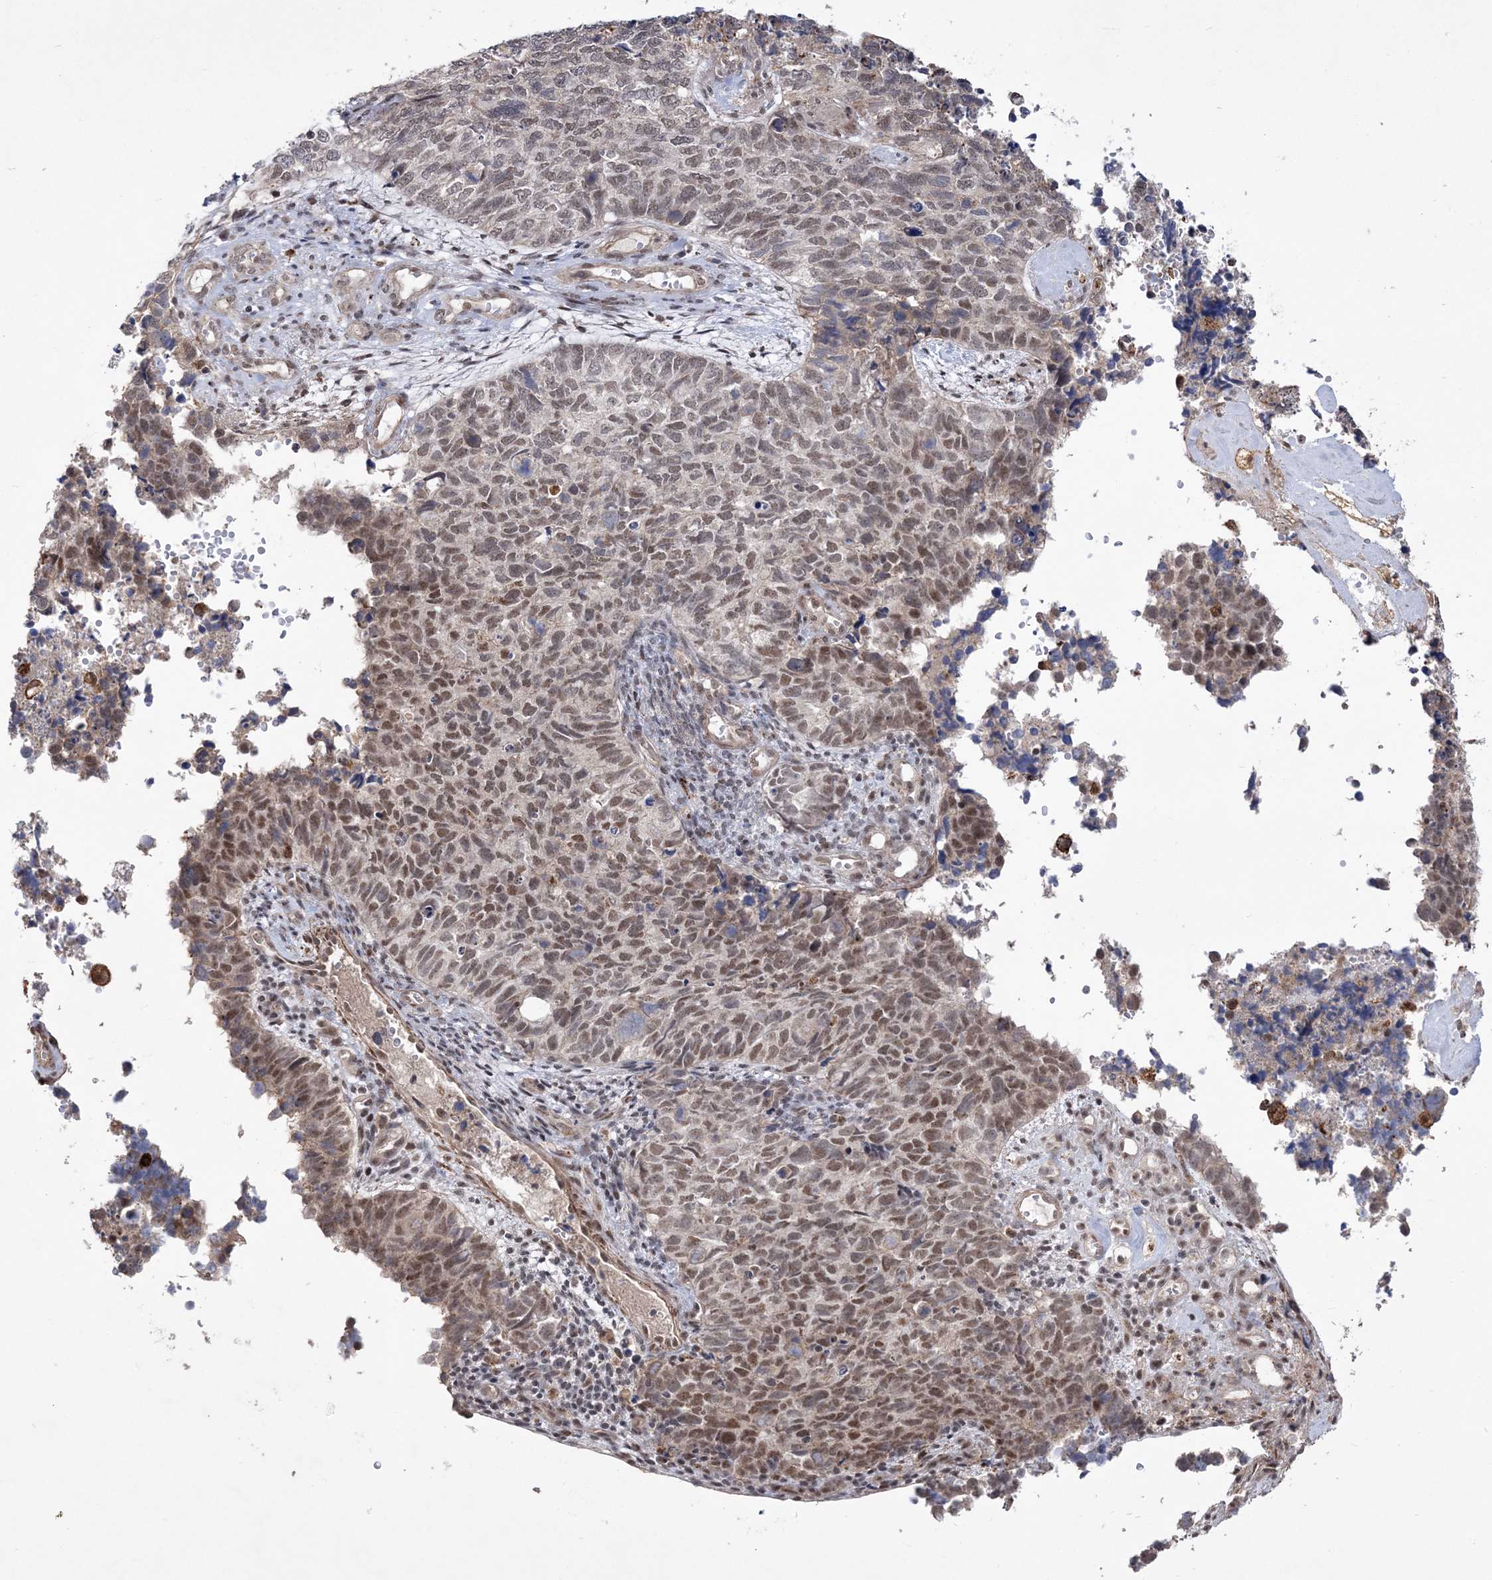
{"staining": {"intensity": "moderate", "quantity": "25%-75%", "location": "nuclear"}, "tissue": "cervical cancer", "cell_type": "Tumor cells", "image_type": "cancer", "snomed": [{"axis": "morphology", "description": "Squamous cell carcinoma, NOS"}, {"axis": "topography", "description": "Cervix"}], "caption": "A medium amount of moderate nuclear expression is appreciated in approximately 25%-75% of tumor cells in cervical cancer (squamous cell carcinoma) tissue.", "gene": "BOD1L1", "patient": {"sex": "female", "age": 63}}